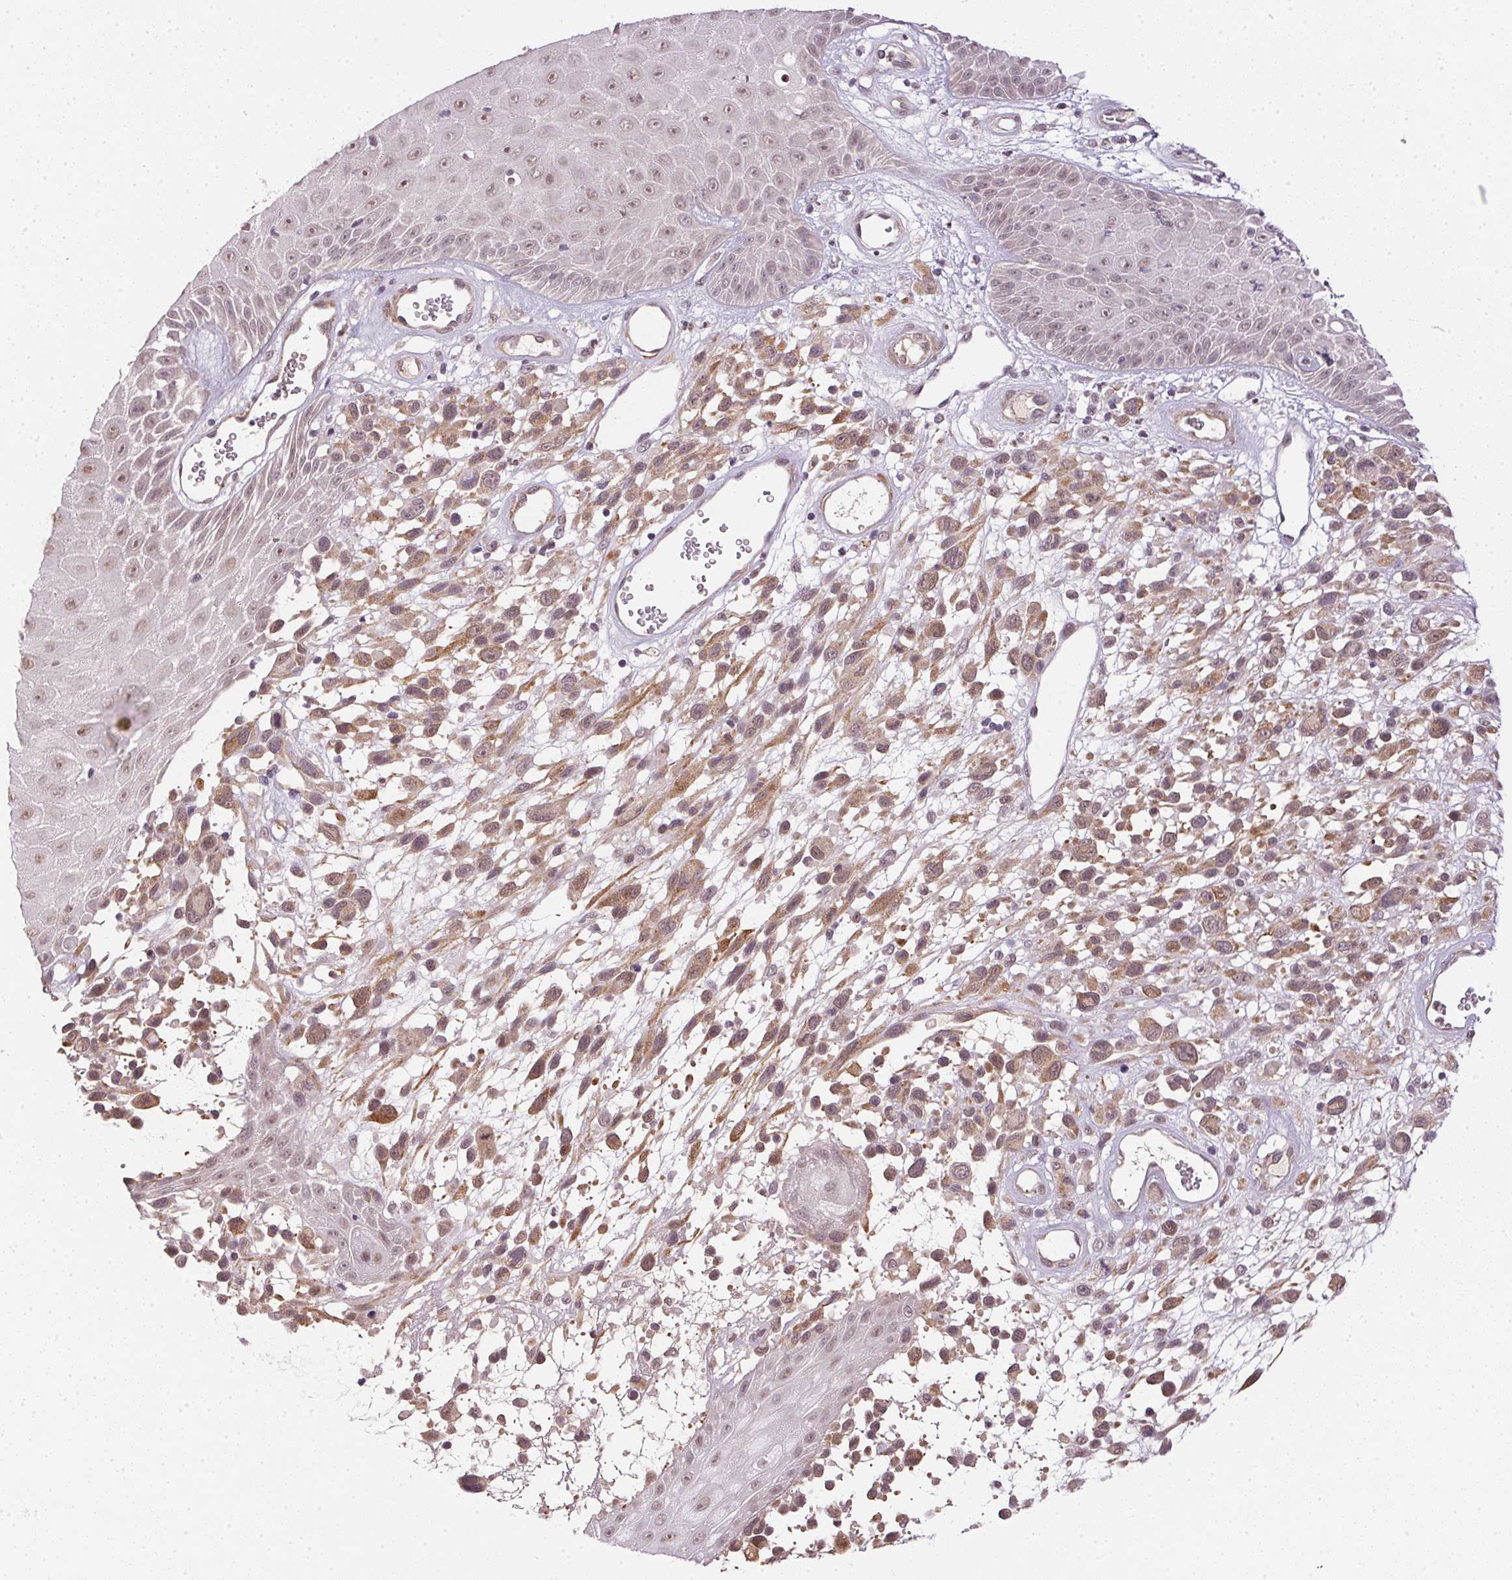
{"staining": {"intensity": "weak", "quantity": ">75%", "location": "cytoplasmic/membranous"}, "tissue": "melanoma", "cell_type": "Tumor cells", "image_type": "cancer", "snomed": [{"axis": "morphology", "description": "Malignant melanoma, NOS"}, {"axis": "topography", "description": "Skin"}], "caption": "Immunohistochemistry (IHC) image of melanoma stained for a protein (brown), which displays low levels of weak cytoplasmic/membranous expression in about >75% of tumor cells.", "gene": "CFAP92", "patient": {"sex": "male", "age": 68}}